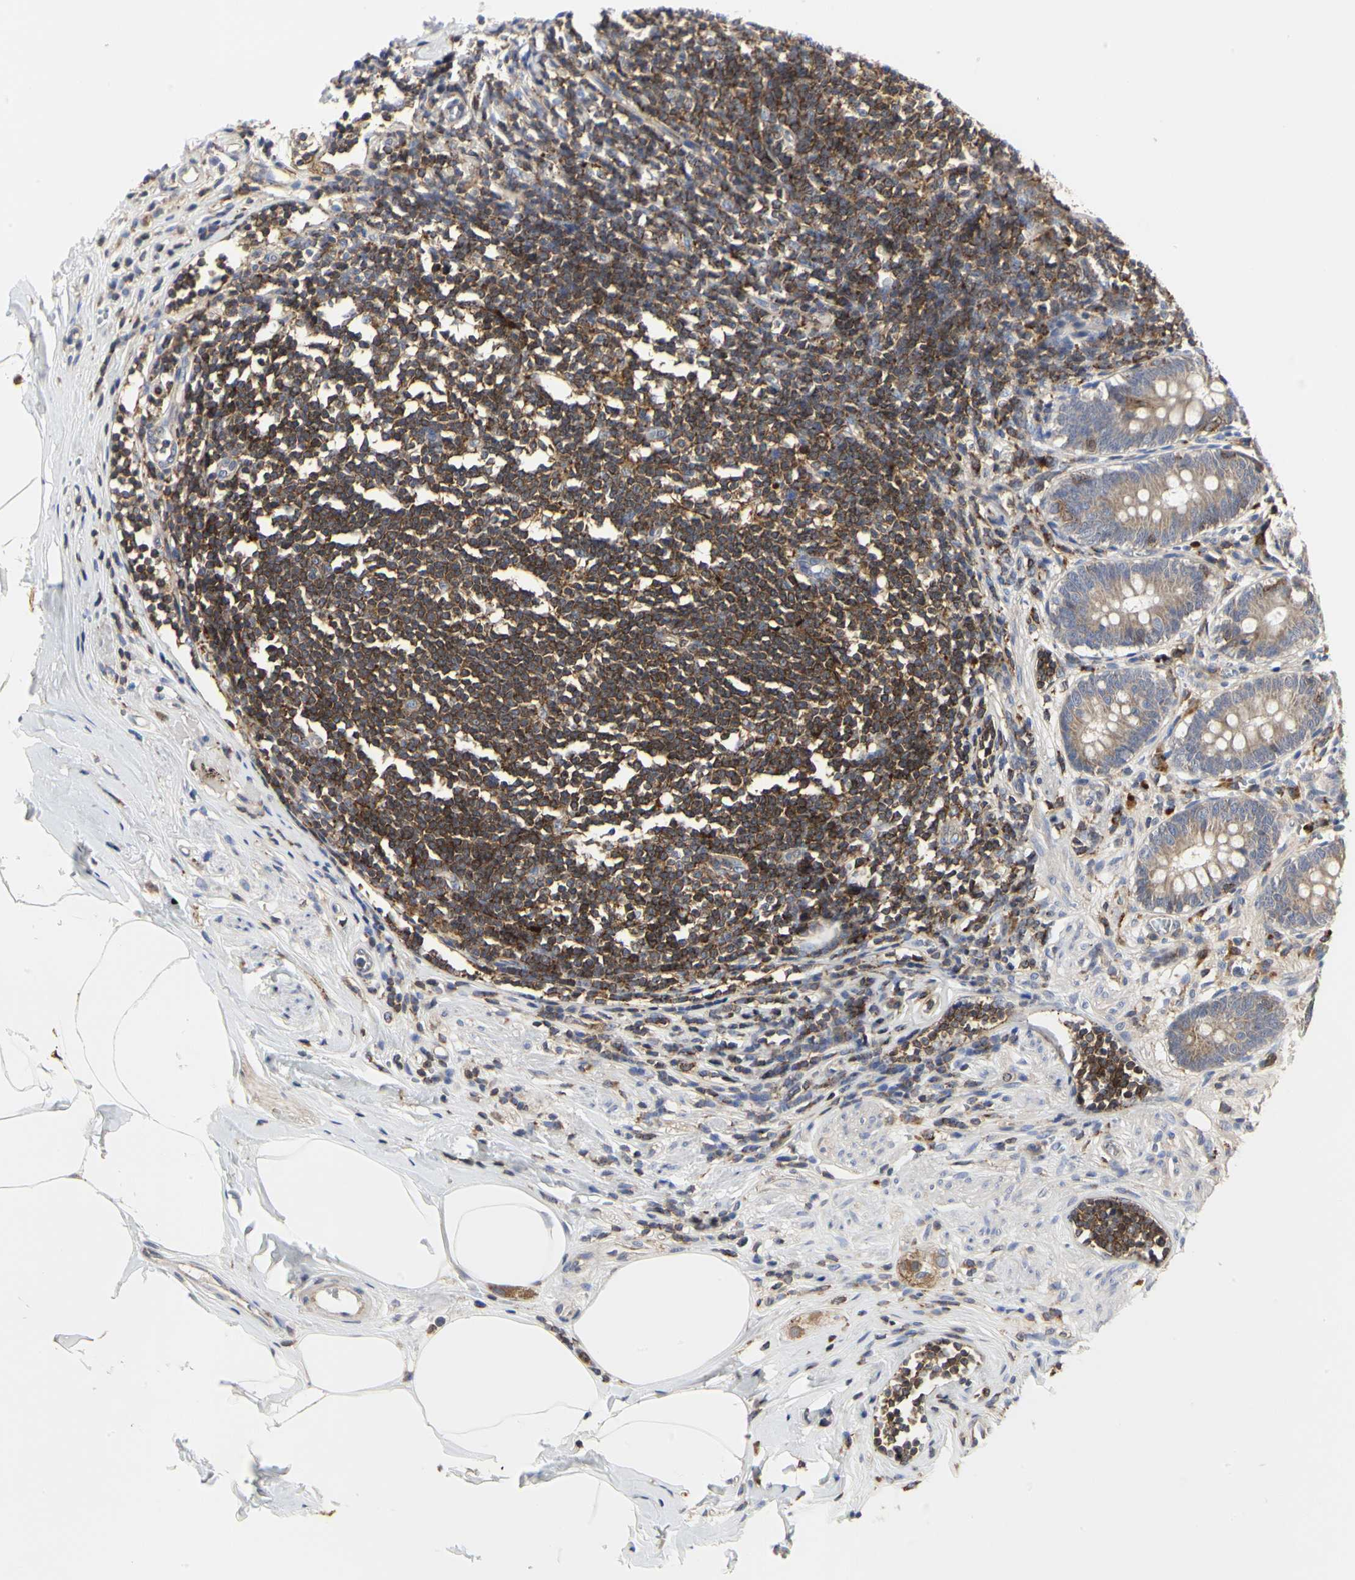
{"staining": {"intensity": "weak", "quantity": ">75%", "location": "cytoplasmic/membranous"}, "tissue": "appendix", "cell_type": "Glandular cells", "image_type": "normal", "snomed": [{"axis": "morphology", "description": "Normal tissue, NOS"}, {"axis": "topography", "description": "Appendix"}], "caption": "Appendix stained with DAB (3,3'-diaminobenzidine) immunohistochemistry displays low levels of weak cytoplasmic/membranous expression in about >75% of glandular cells. (IHC, brightfield microscopy, high magnification).", "gene": "NAPG", "patient": {"sex": "female", "age": 50}}